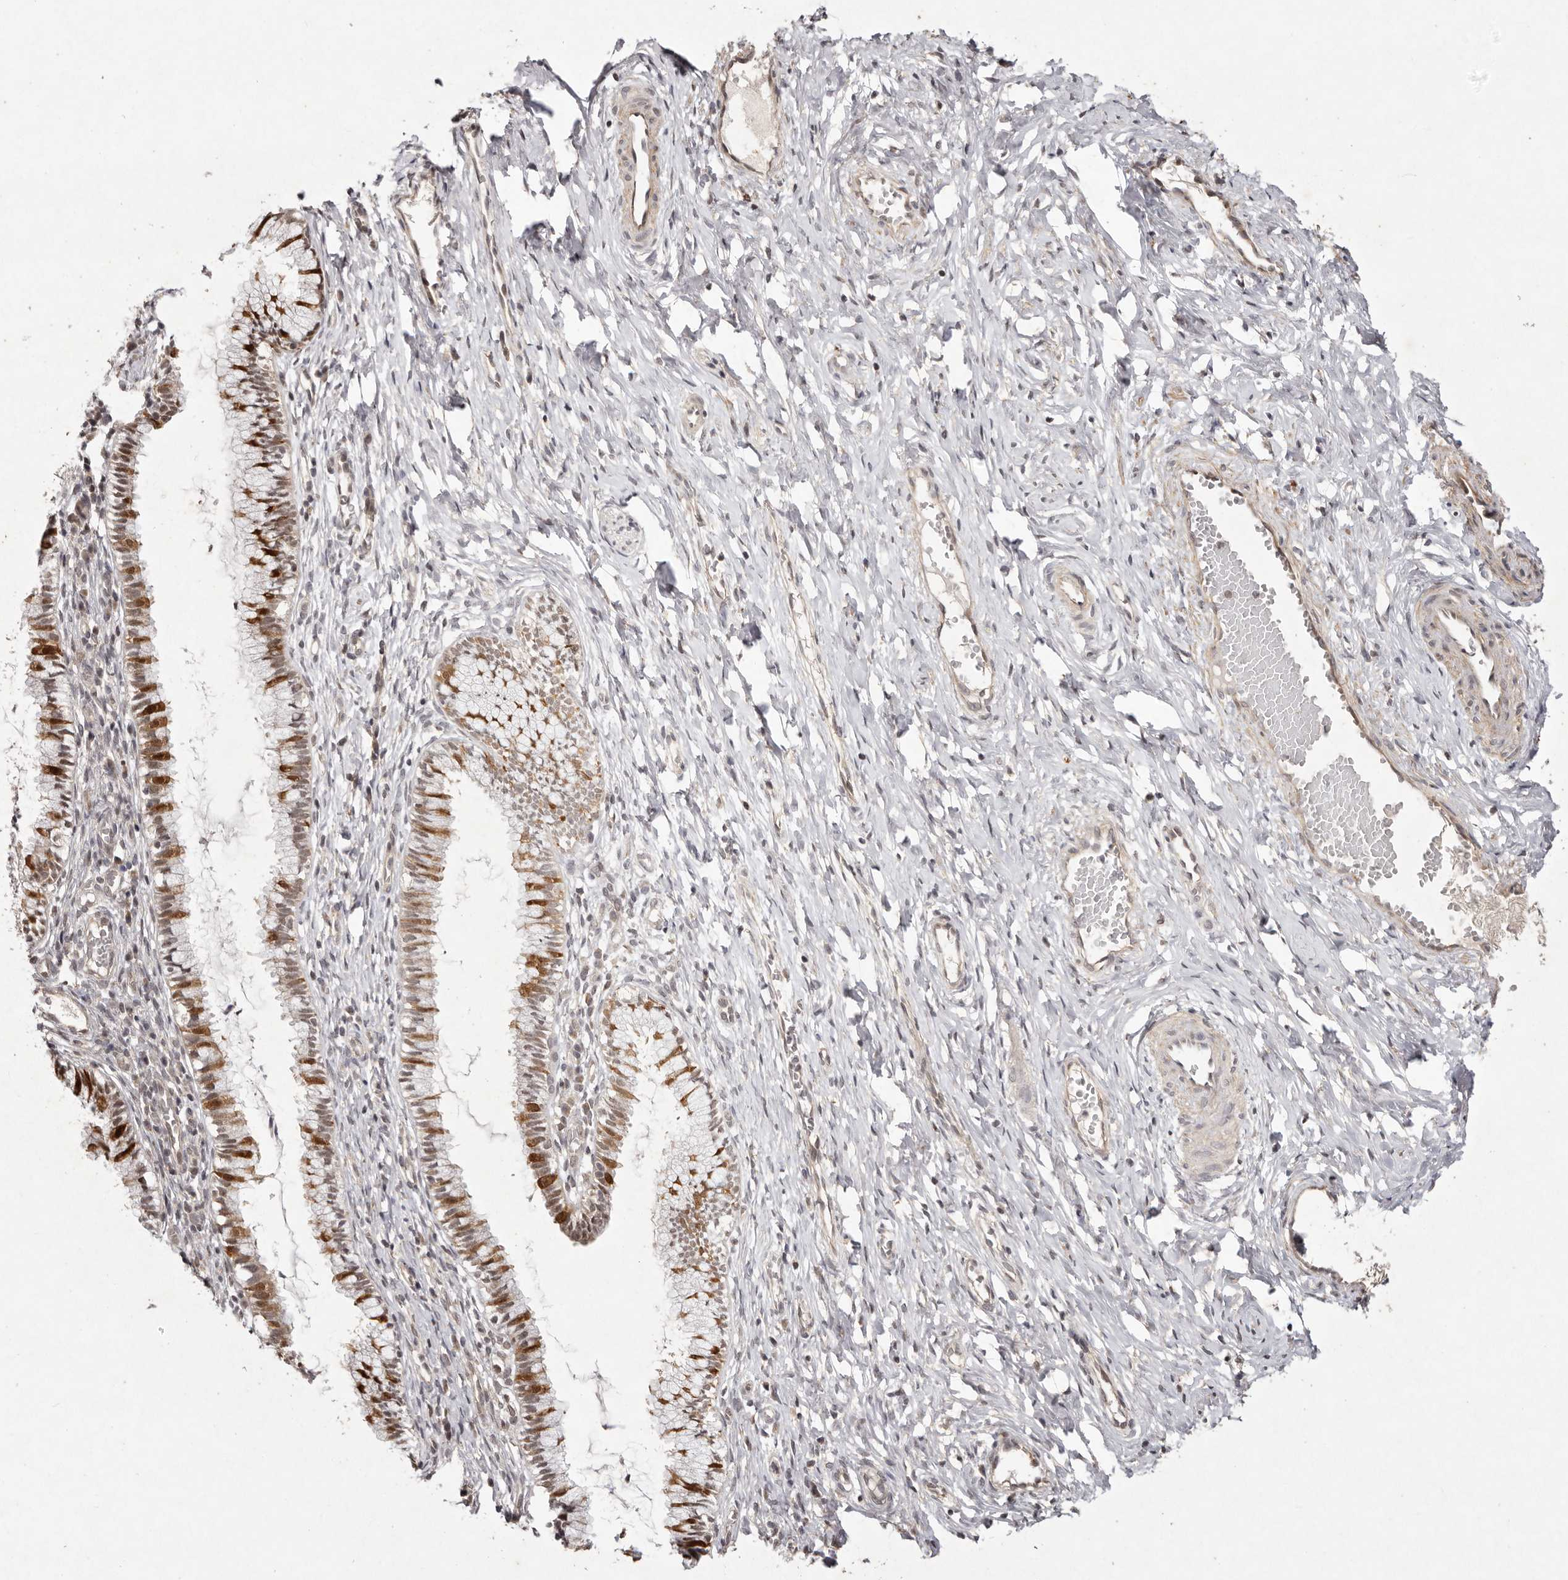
{"staining": {"intensity": "moderate", "quantity": ">75%", "location": "cytoplasmic/membranous,nuclear"}, "tissue": "cervix", "cell_type": "Glandular cells", "image_type": "normal", "snomed": [{"axis": "morphology", "description": "Normal tissue, NOS"}, {"axis": "topography", "description": "Cervix"}], "caption": "DAB immunohistochemical staining of unremarkable cervix demonstrates moderate cytoplasmic/membranous,nuclear protein expression in about >75% of glandular cells. Immunohistochemistry stains the protein in brown and the nuclei are stained blue.", "gene": "BUD31", "patient": {"sex": "female", "age": 27}}